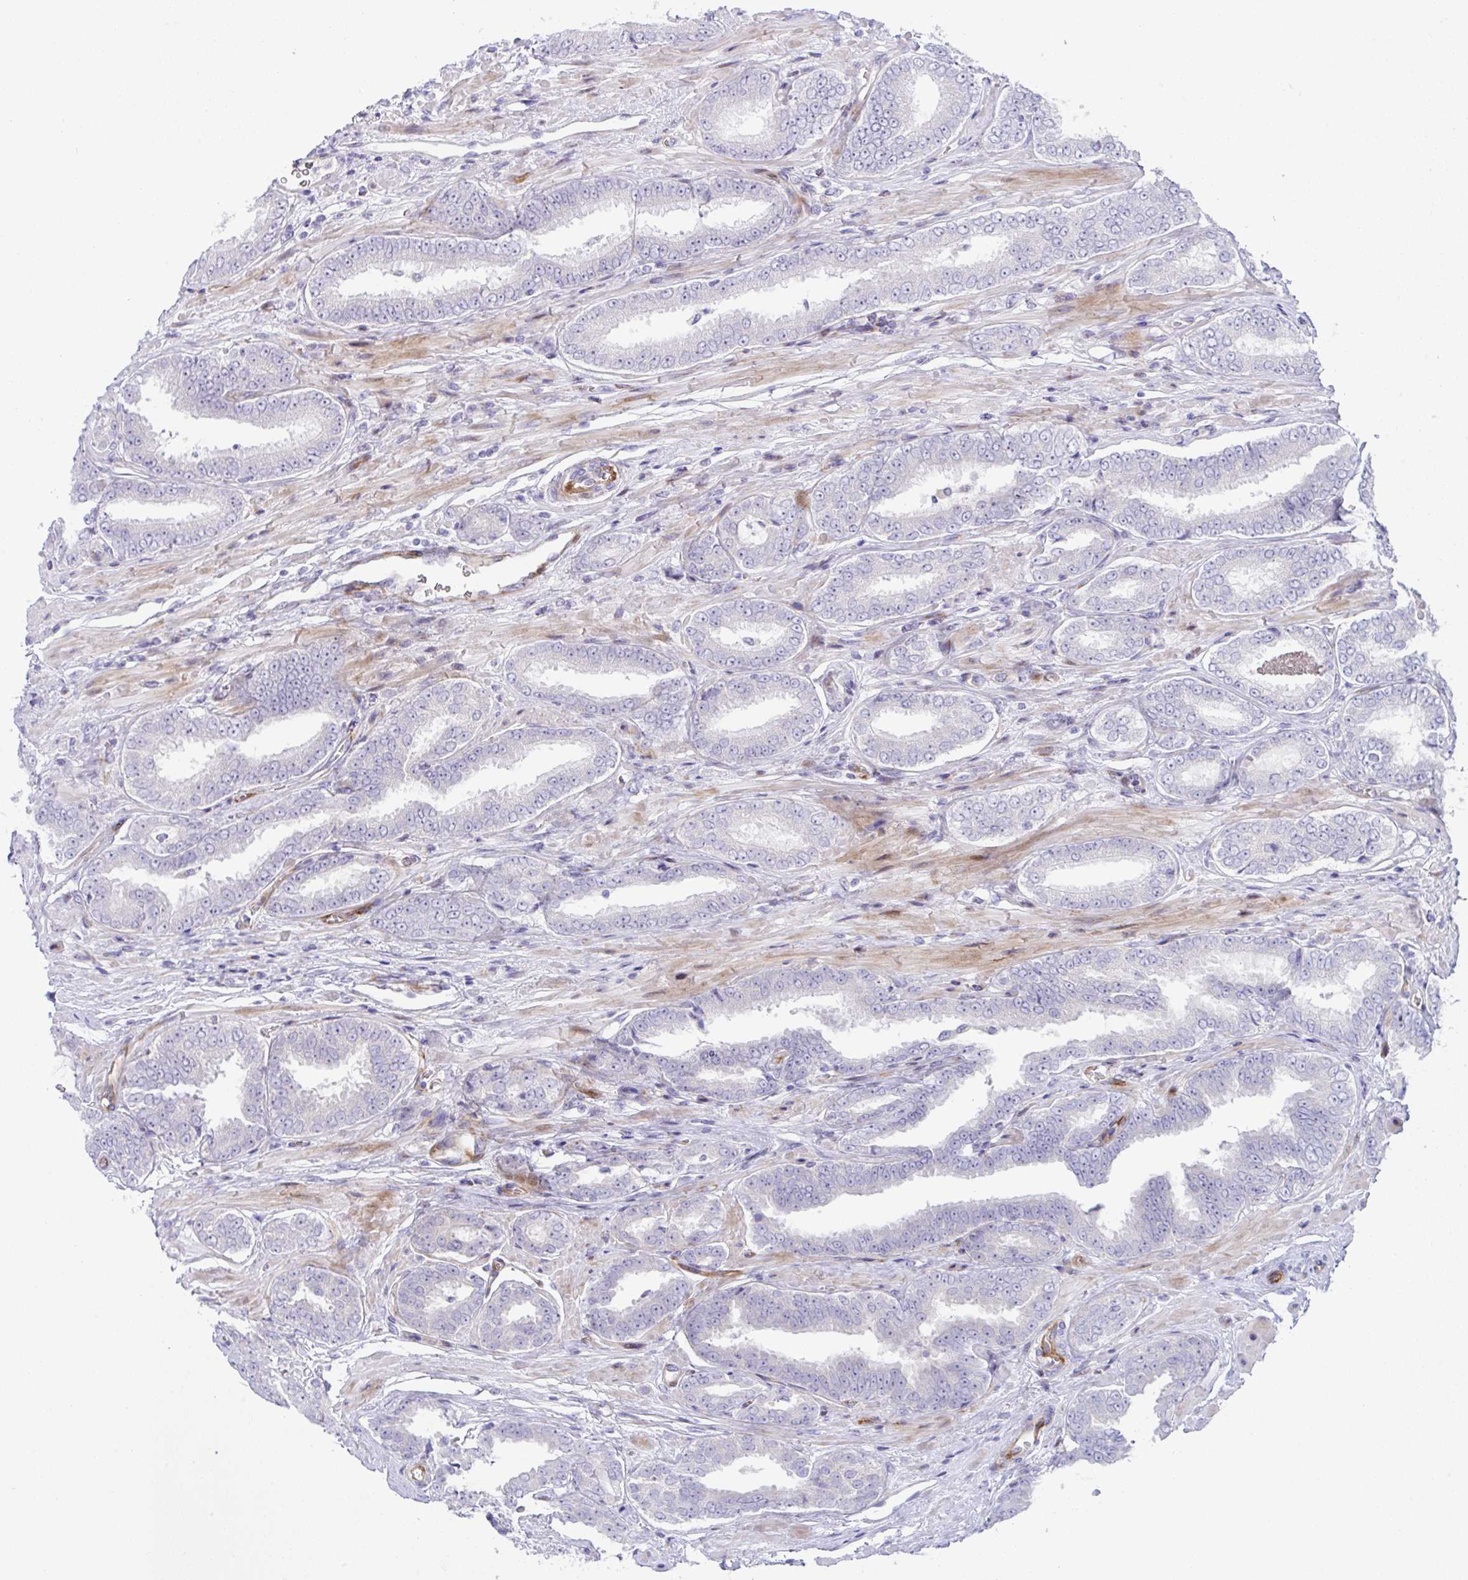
{"staining": {"intensity": "negative", "quantity": "none", "location": "none"}, "tissue": "prostate cancer", "cell_type": "Tumor cells", "image_type": "cancer", "snomed": [{"axis": "morphology", "description": "Adenocarcinoma, High grade"}, {"axis": "topography", "description": "Prostate"}], "caption": "Immunohistochemical staining of prostate adenocarcinoma (high-grade) reveals no significant staining in tumor cells. (Brightfield microscopy of DAB (3,3'-diaminobenzidine) immunohistochemistry at high magnification).", "gene": "ZNF713", "patient": {"sex": "male", "age": 72}}